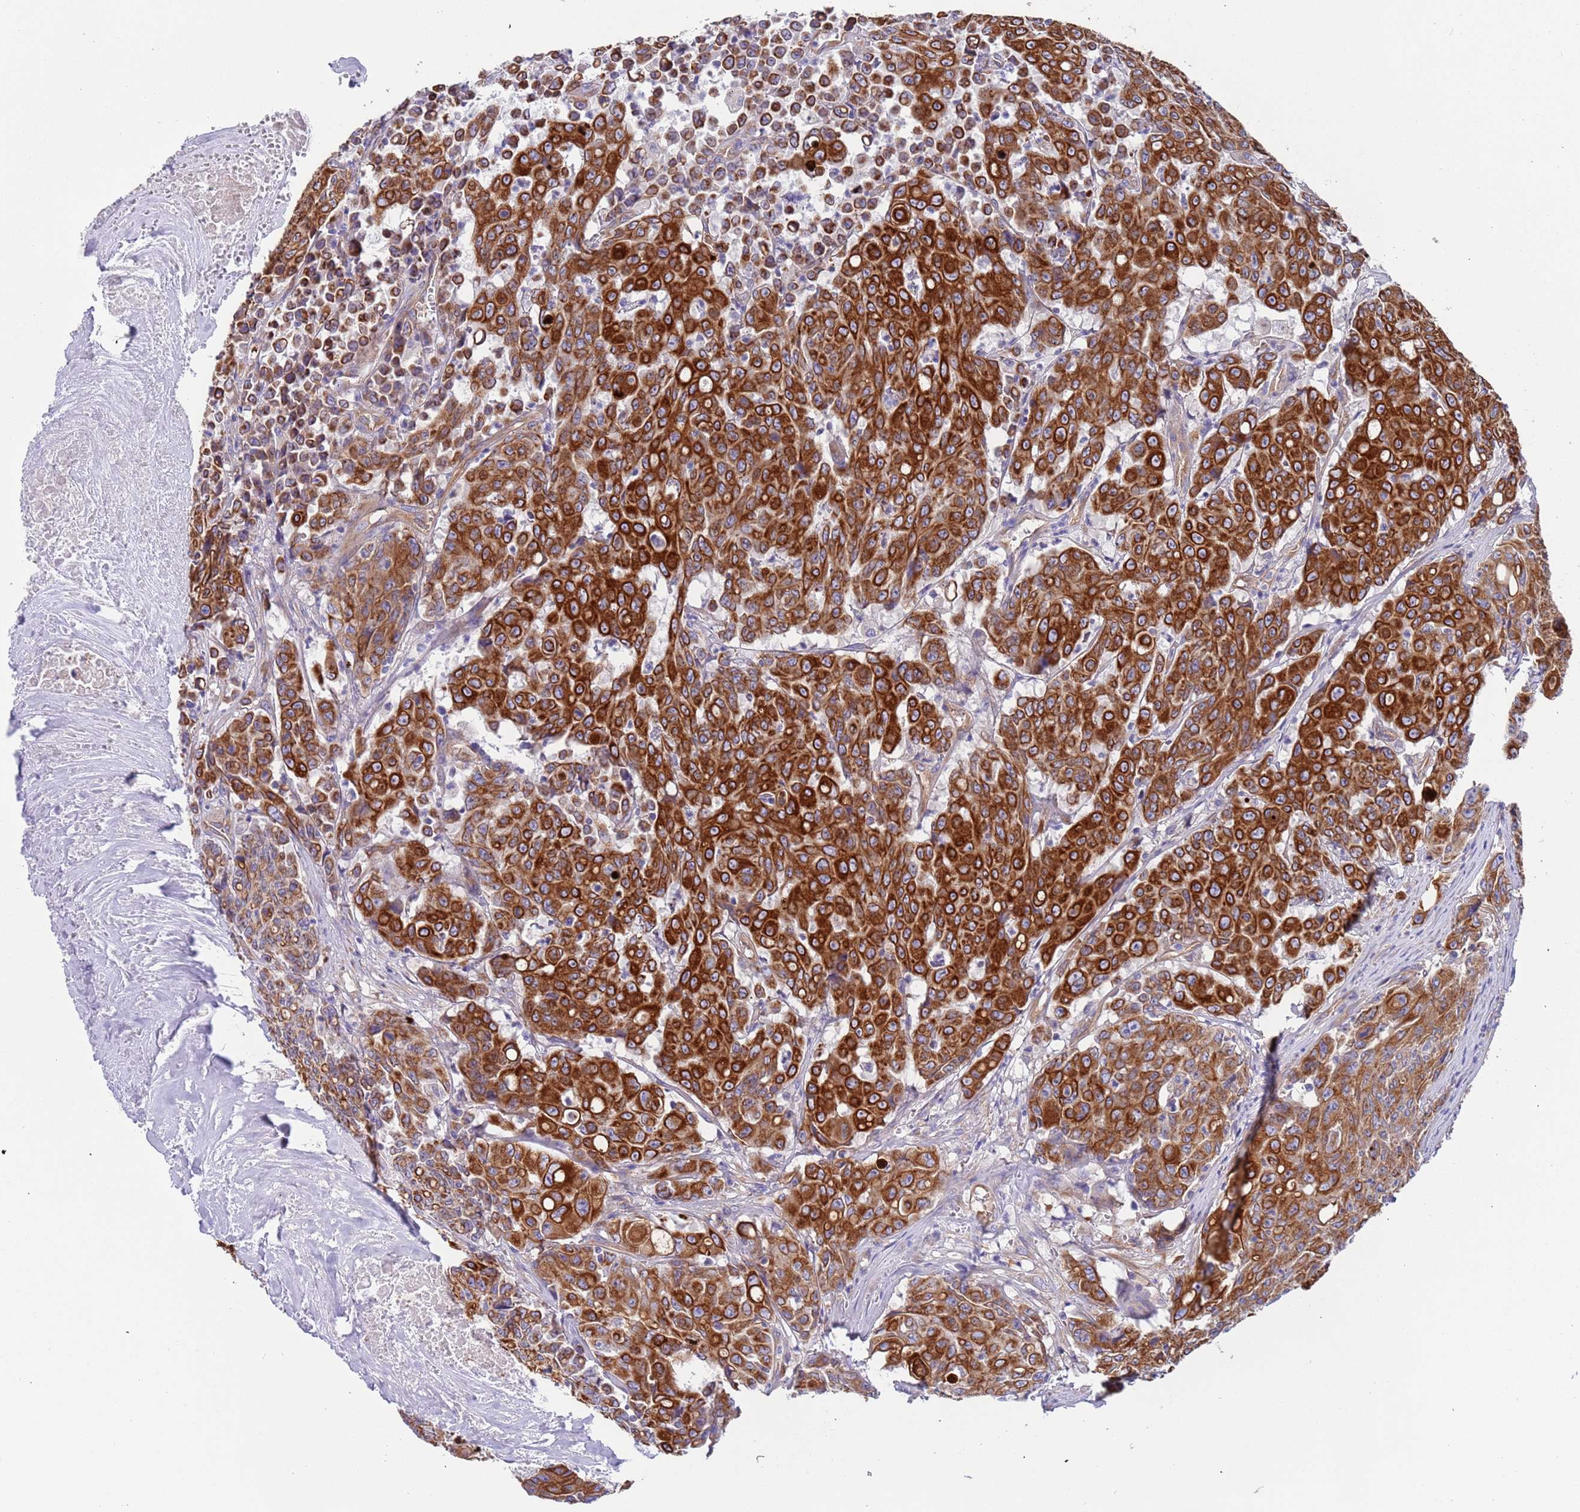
{"staining": {"intensity": "strong", "quantity": ">75%", "location": "cytoplasmic/membranous"}, "tissue": "colorectal cancer", "cell_type": "Tumor cells", "image_type": "cancer", "snomed": [{"axis": "morphology", "description": "Adenocarcinoma, NOS"}, {"axis": "topography", "description": "Colon"}], "caption": "Colorectal adenocarcinoma stained with a brown dye shows strong cytoplasmic/membranous positive staining in about >75% of tumor cells.", "gene": "LAMB4", "patient": {"sex": "male", "age": 51}}